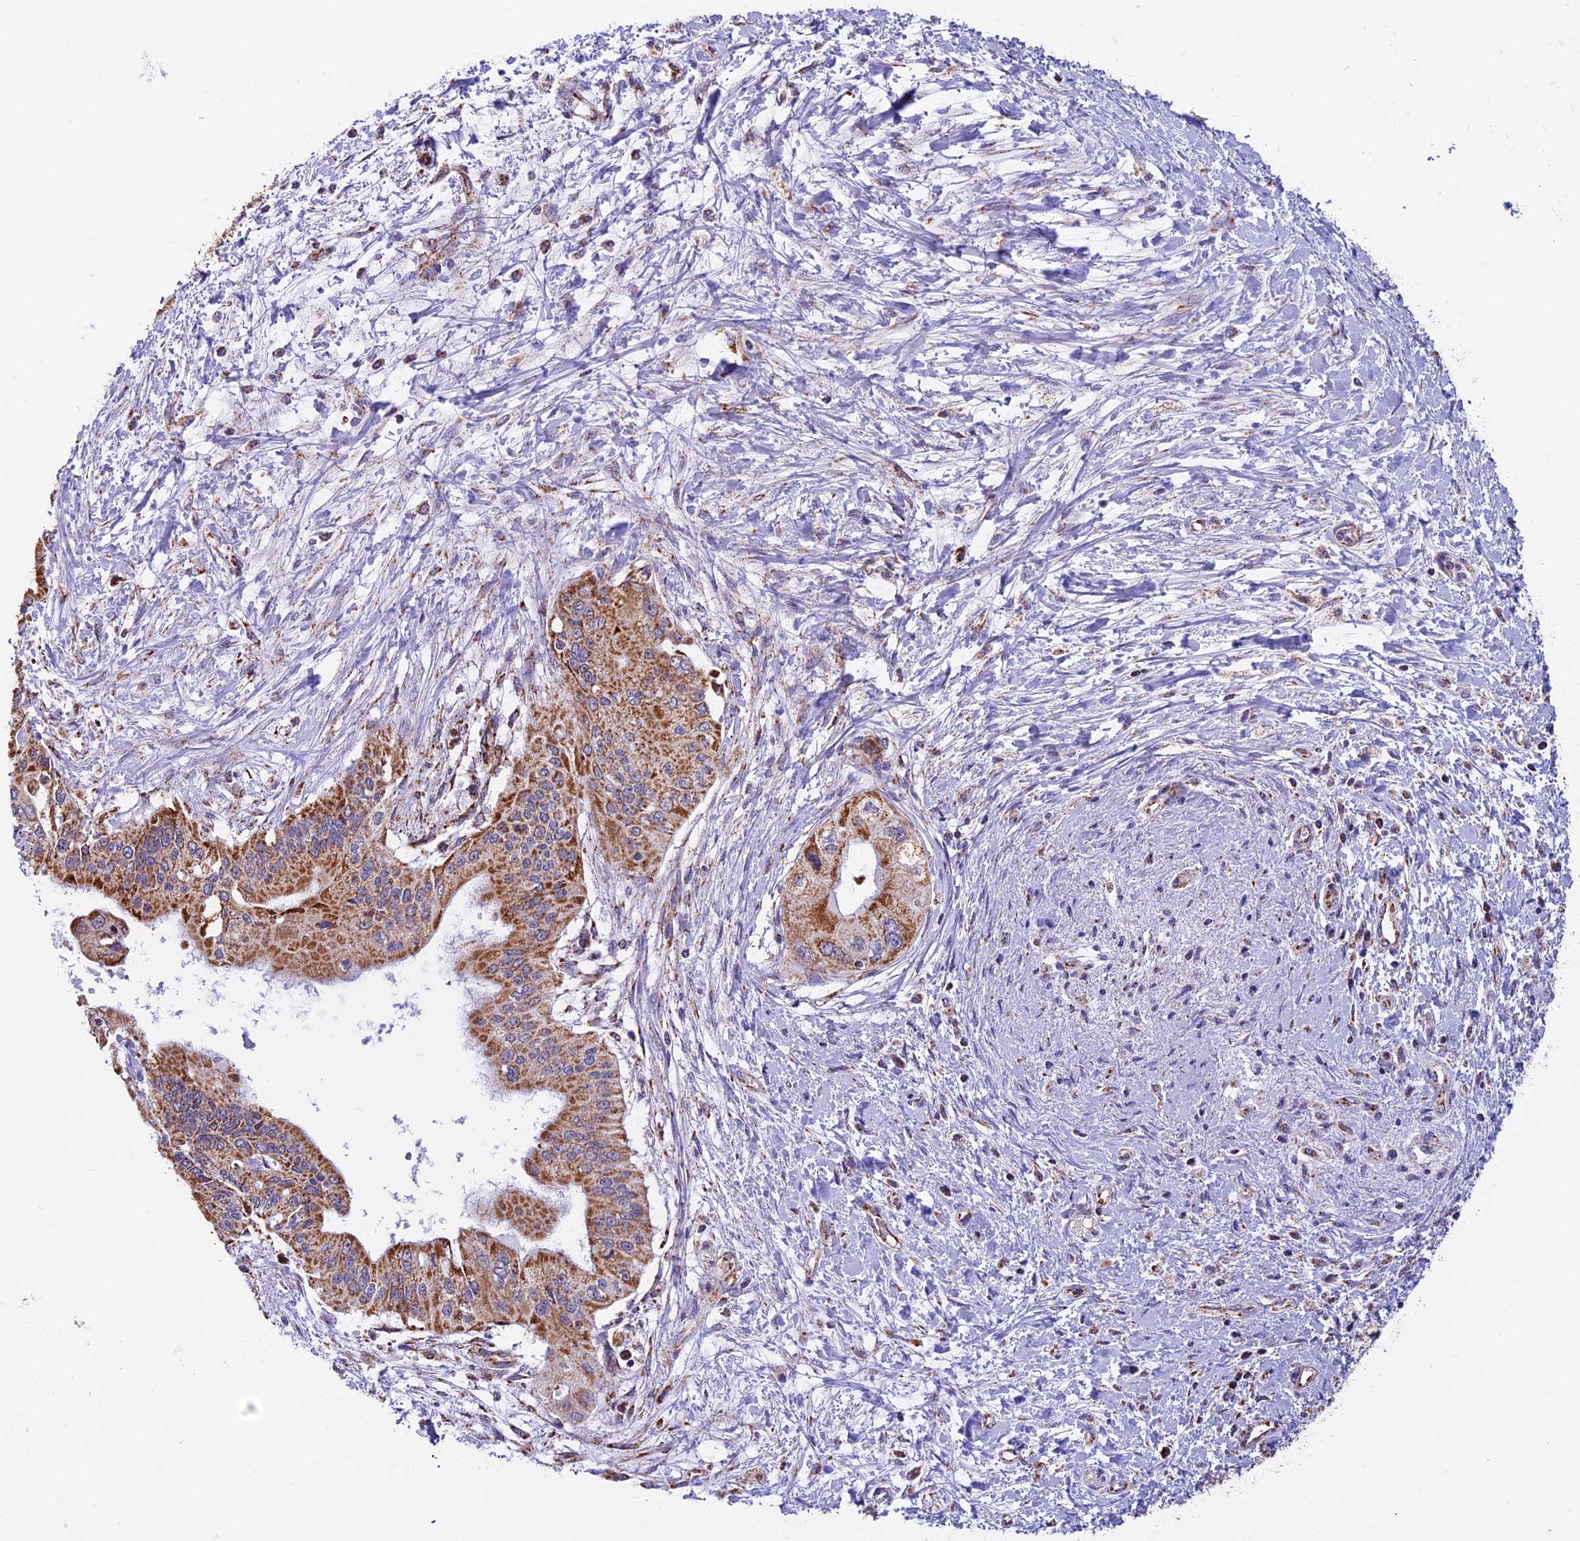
{"staining": {"intensity": "moderate", "quantity": ">75%", "location": "cytoplasmic/membranous"}, "tissue": "pancreatic cancer", "cell_type": "Tumor cells", "image_type": "cancer", "snomed": [{"axis": "morphology", "description": "Adenocarcinoma, NOS"}, {"axis": "topography", "description": "Pancreas"}], "caption": "Immunohistochemistry photomicrograph of human pancreatic cancer stained for a protein (brown), which demonstrates medium levels of moderate cytoplasmic/membranous staining in approximately >75% of tumor cells.", "gene": "NDUFA8", "patient": {"sex": "male", "age": 46}}